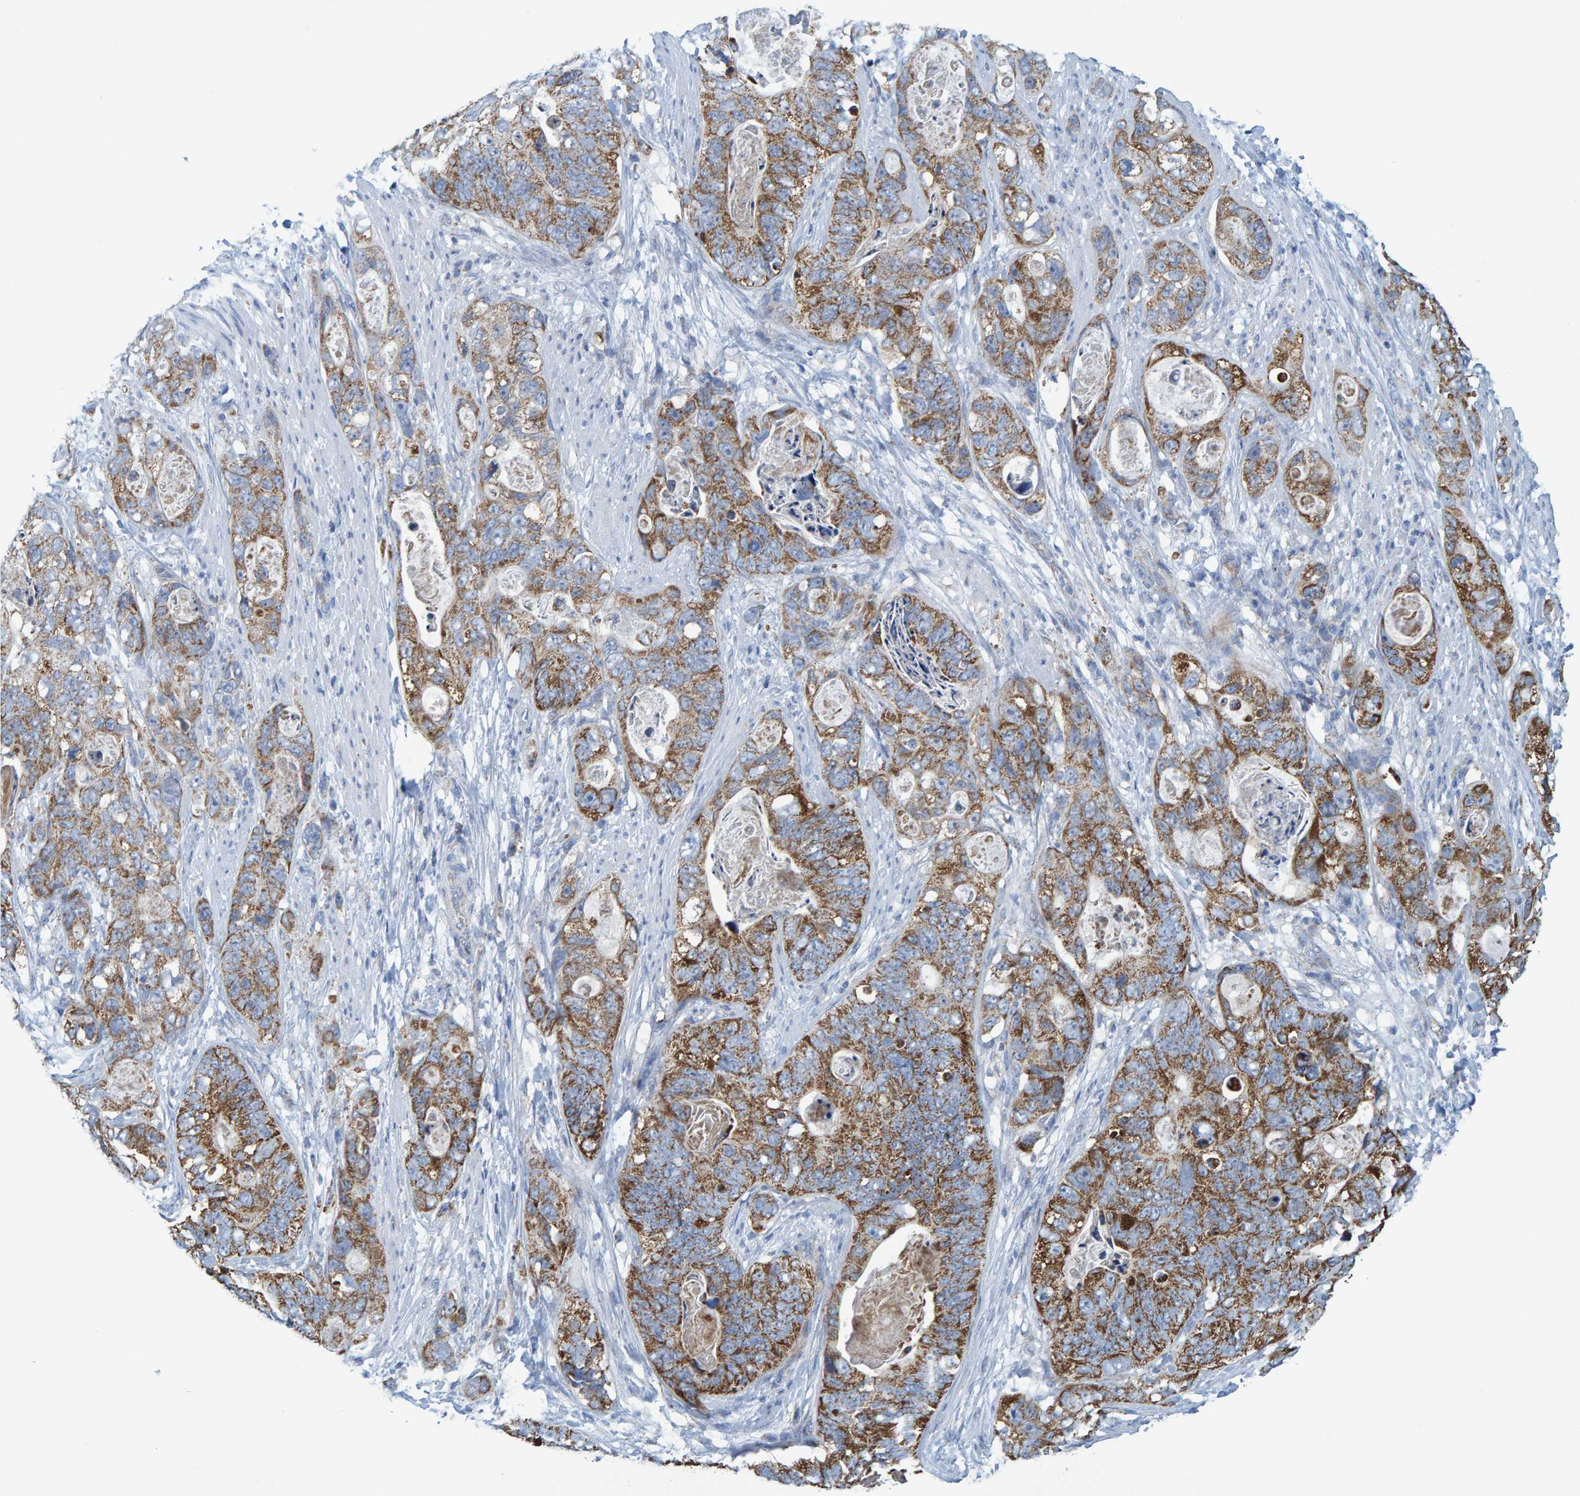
{"staining": {"intensity": "strong", "quantity": "25%-75%", "location": "cytoplasmic/membranous"}, "tissue": "stomach cancer", "cell_type": "Tumor cells", "image_type": "cancer", "snomed": [{"axis": "morphology", "description": "Adenocarcinoma, NOS"}, {"axis": "topography", "description": "Stomach"}], "caption": "Protein staining shows strong cytoplasmic/membranous staining in approximately 25%-75% of tumor cells in stomach adenocarcinoma.", "gene": "MRPS7", "patient": {"sex": "female", "age": 89}}